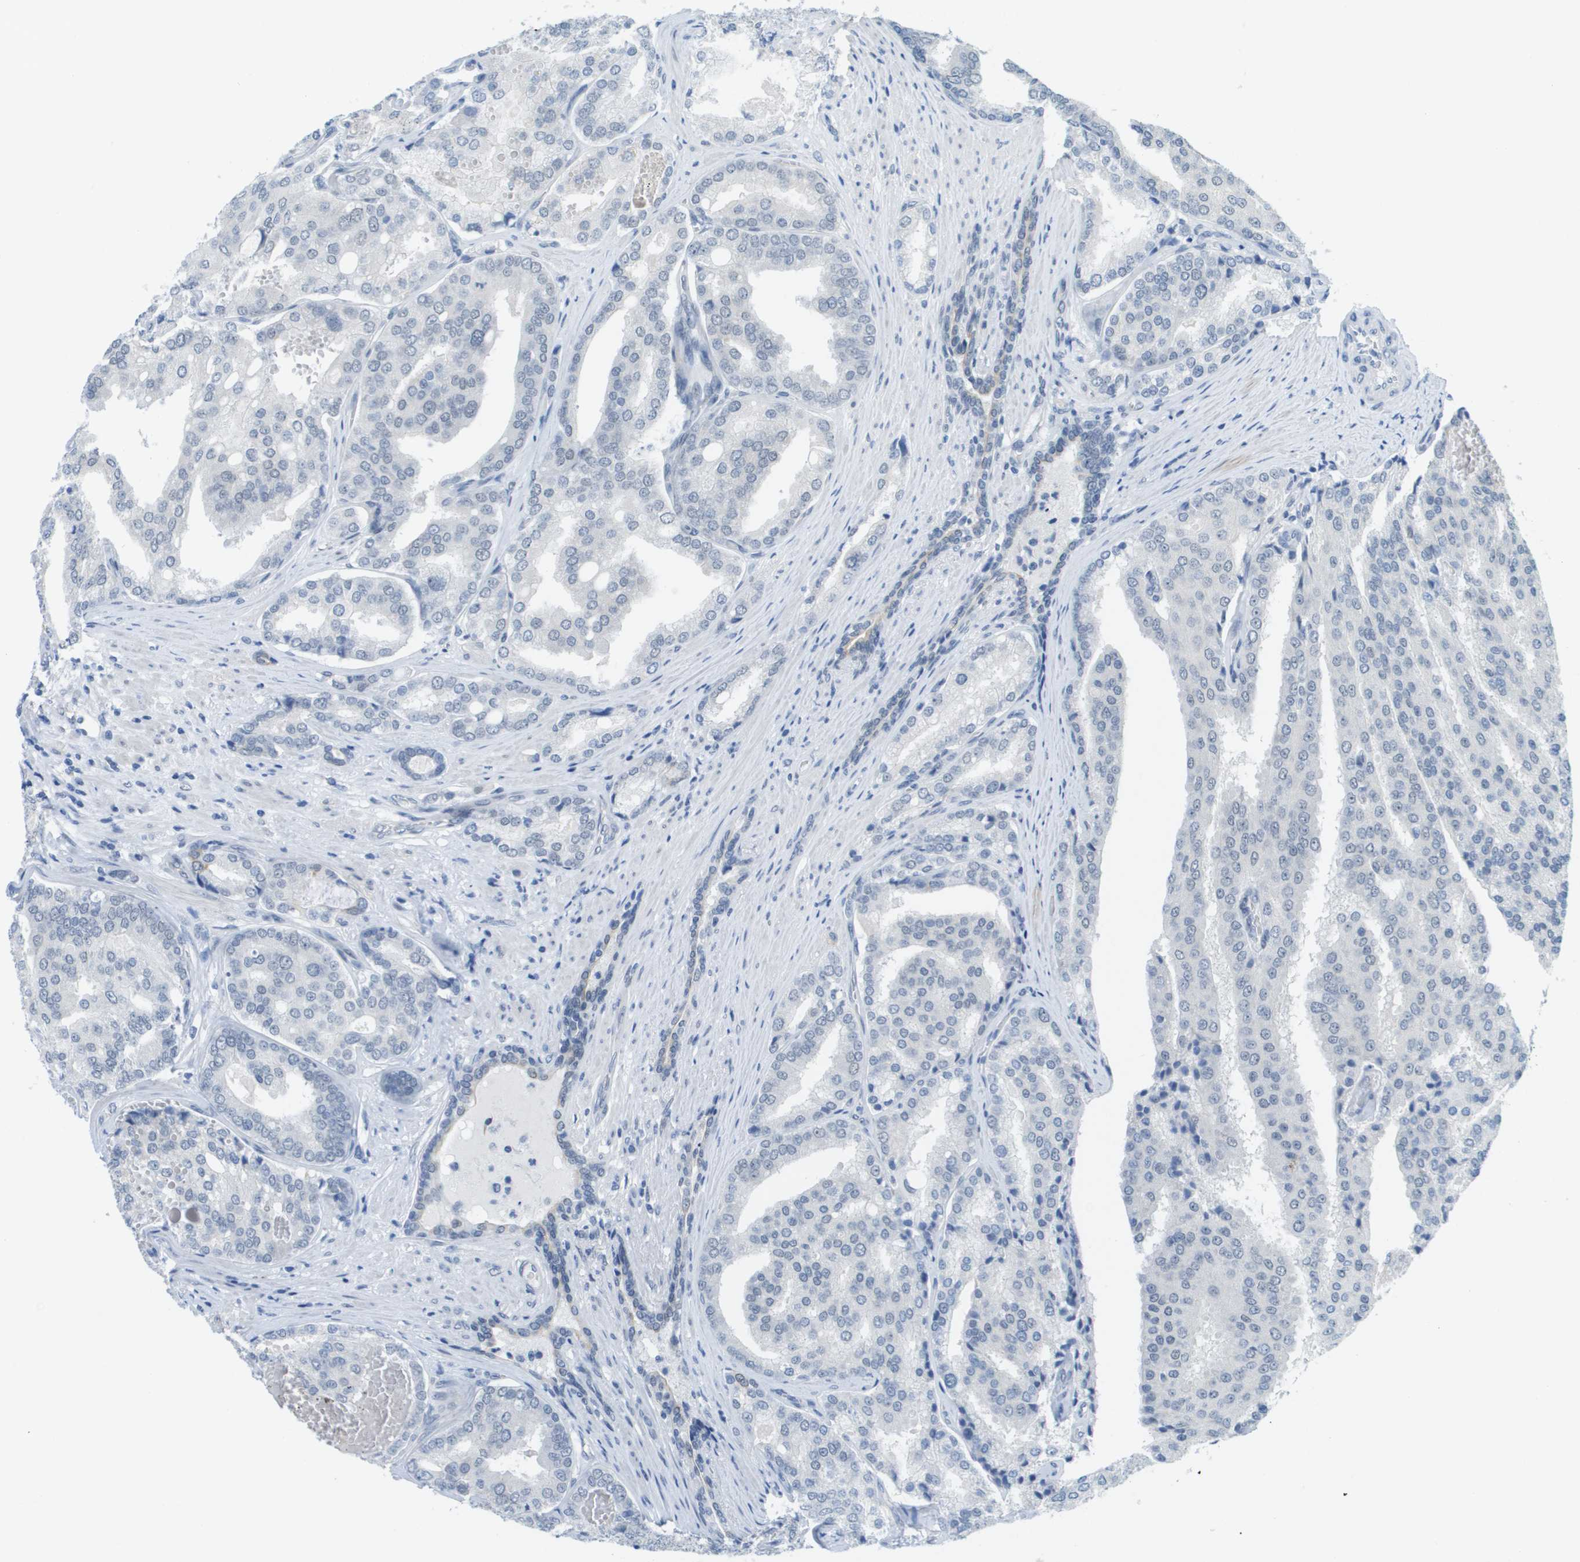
{"staining": {"intensity": "negative", "quantity": "none", "location": "none"}, "tissue": "prostate cancer", "cell_type": "Tumor cells", "image_type": "cancer", "snomed": [{"axis": "morphology", "description": "Adenocarcinoma, High grade"}, {"axis": "topography", "description": "Prostate"}], "caption": "DAB (3,3'-diaminobenzidine) immunohistochemical staining of human adenocarcinoma (high-grade) (prostate) shows no significant expression in tumor cells.", "gene": "ARID1B", "patient": {"sex": "male", "age": 50}}